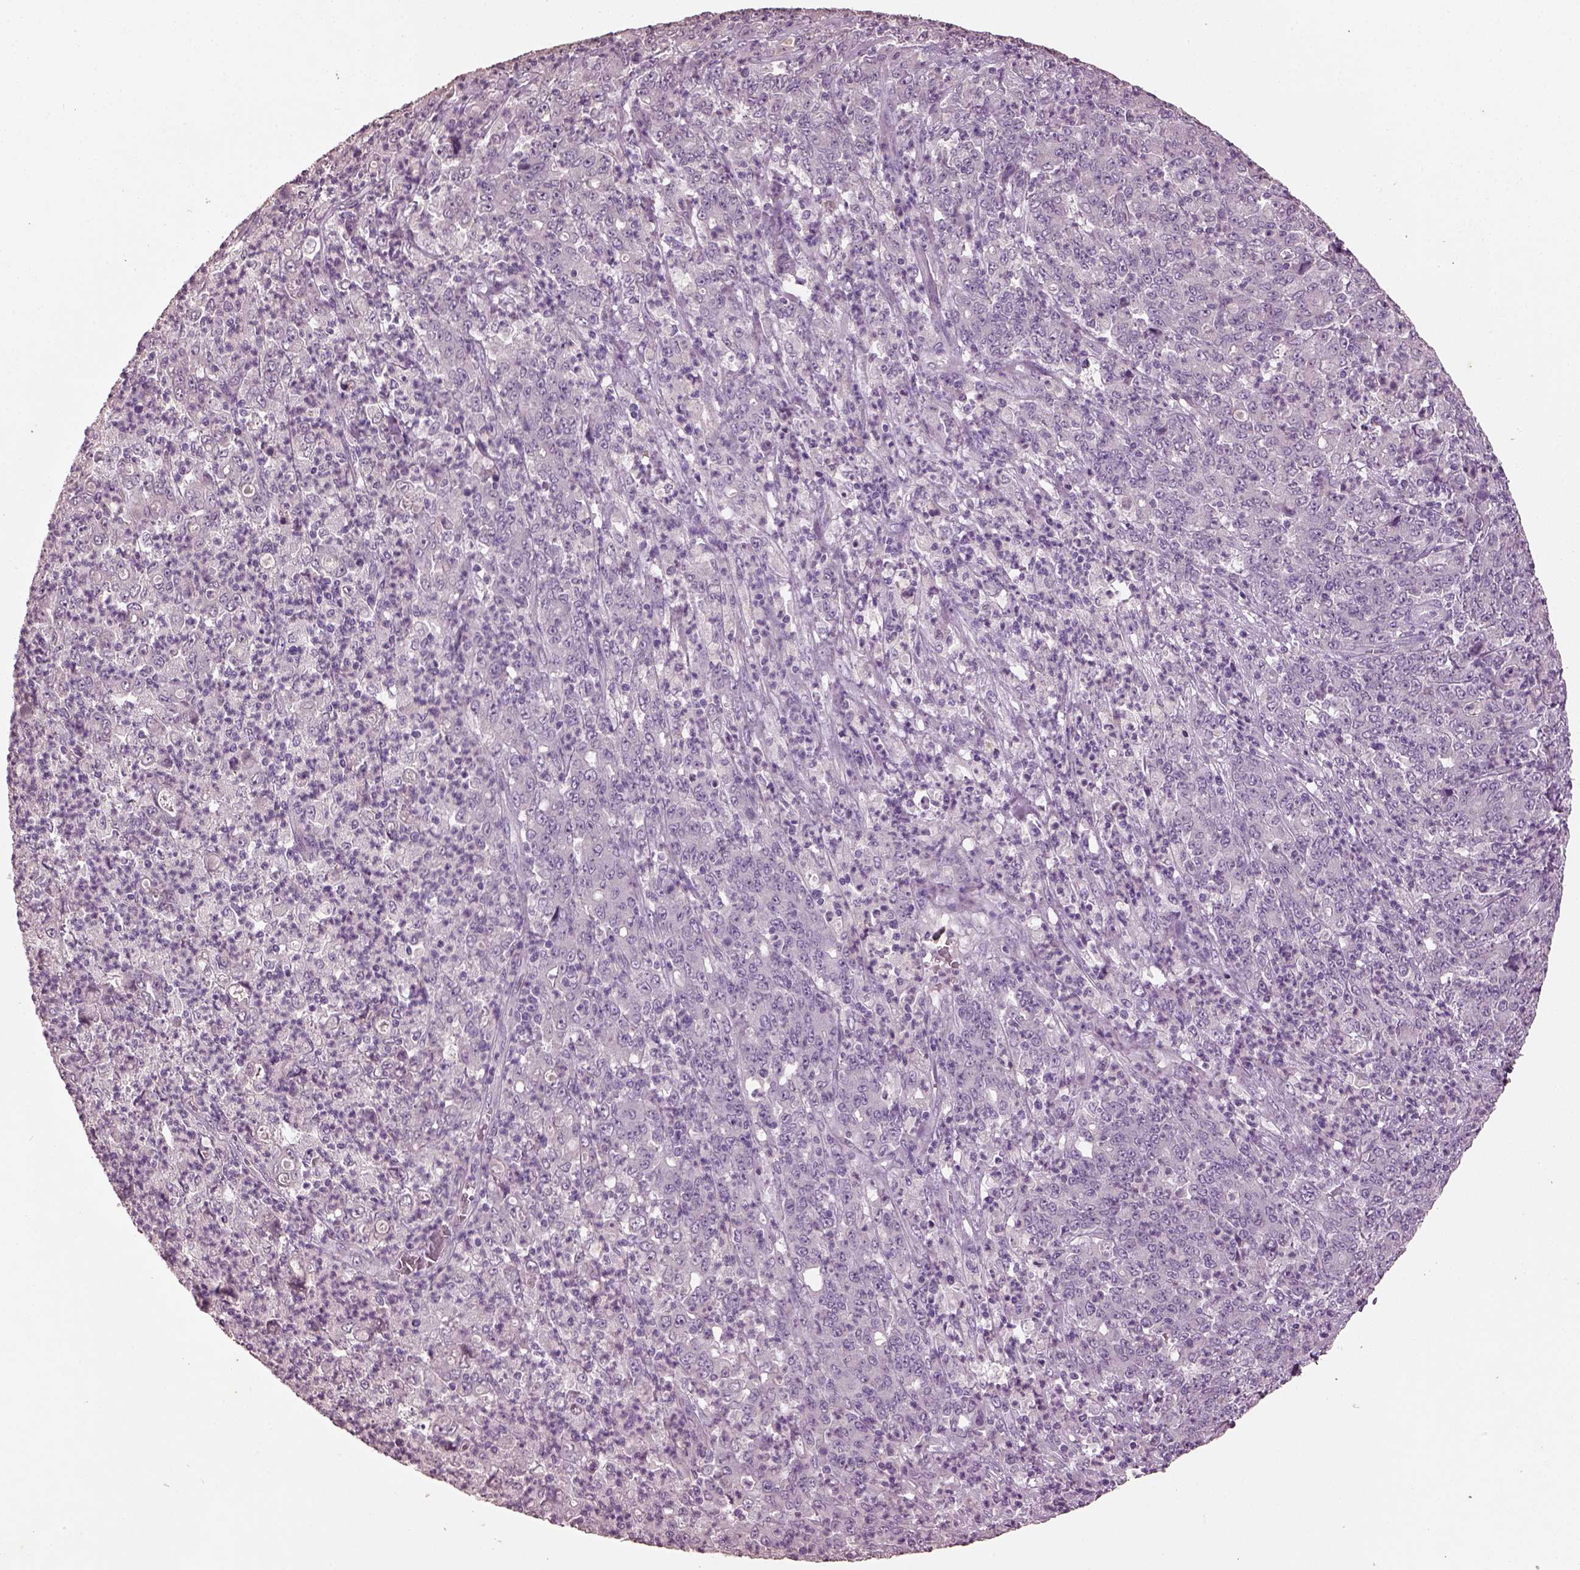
{"staining": {"intensity": "negative", "quantity": "none", "location": "none"}, "tissue": "stomach cancer", "cell_type": "Tumor cells", "image_type": "cancer", "snomed": [{"axis": "morphology", "description": "Adenocarcinoma, NOS"}, {"axis": "topography", "description": "Stomach, lower"}], "caption": "This is a micrograph of immunohistochemistry staining of stomach cancer (adenocarcinoma), which shows no staining in tumor cells. (DAB (3,3'-diaminobenzidine) immunohistochemistry (IHC) visualized using brightfield microscopy, high magnification).", "gene": "KCNIP3", "patient": {"sex": "female", "age": 71}}